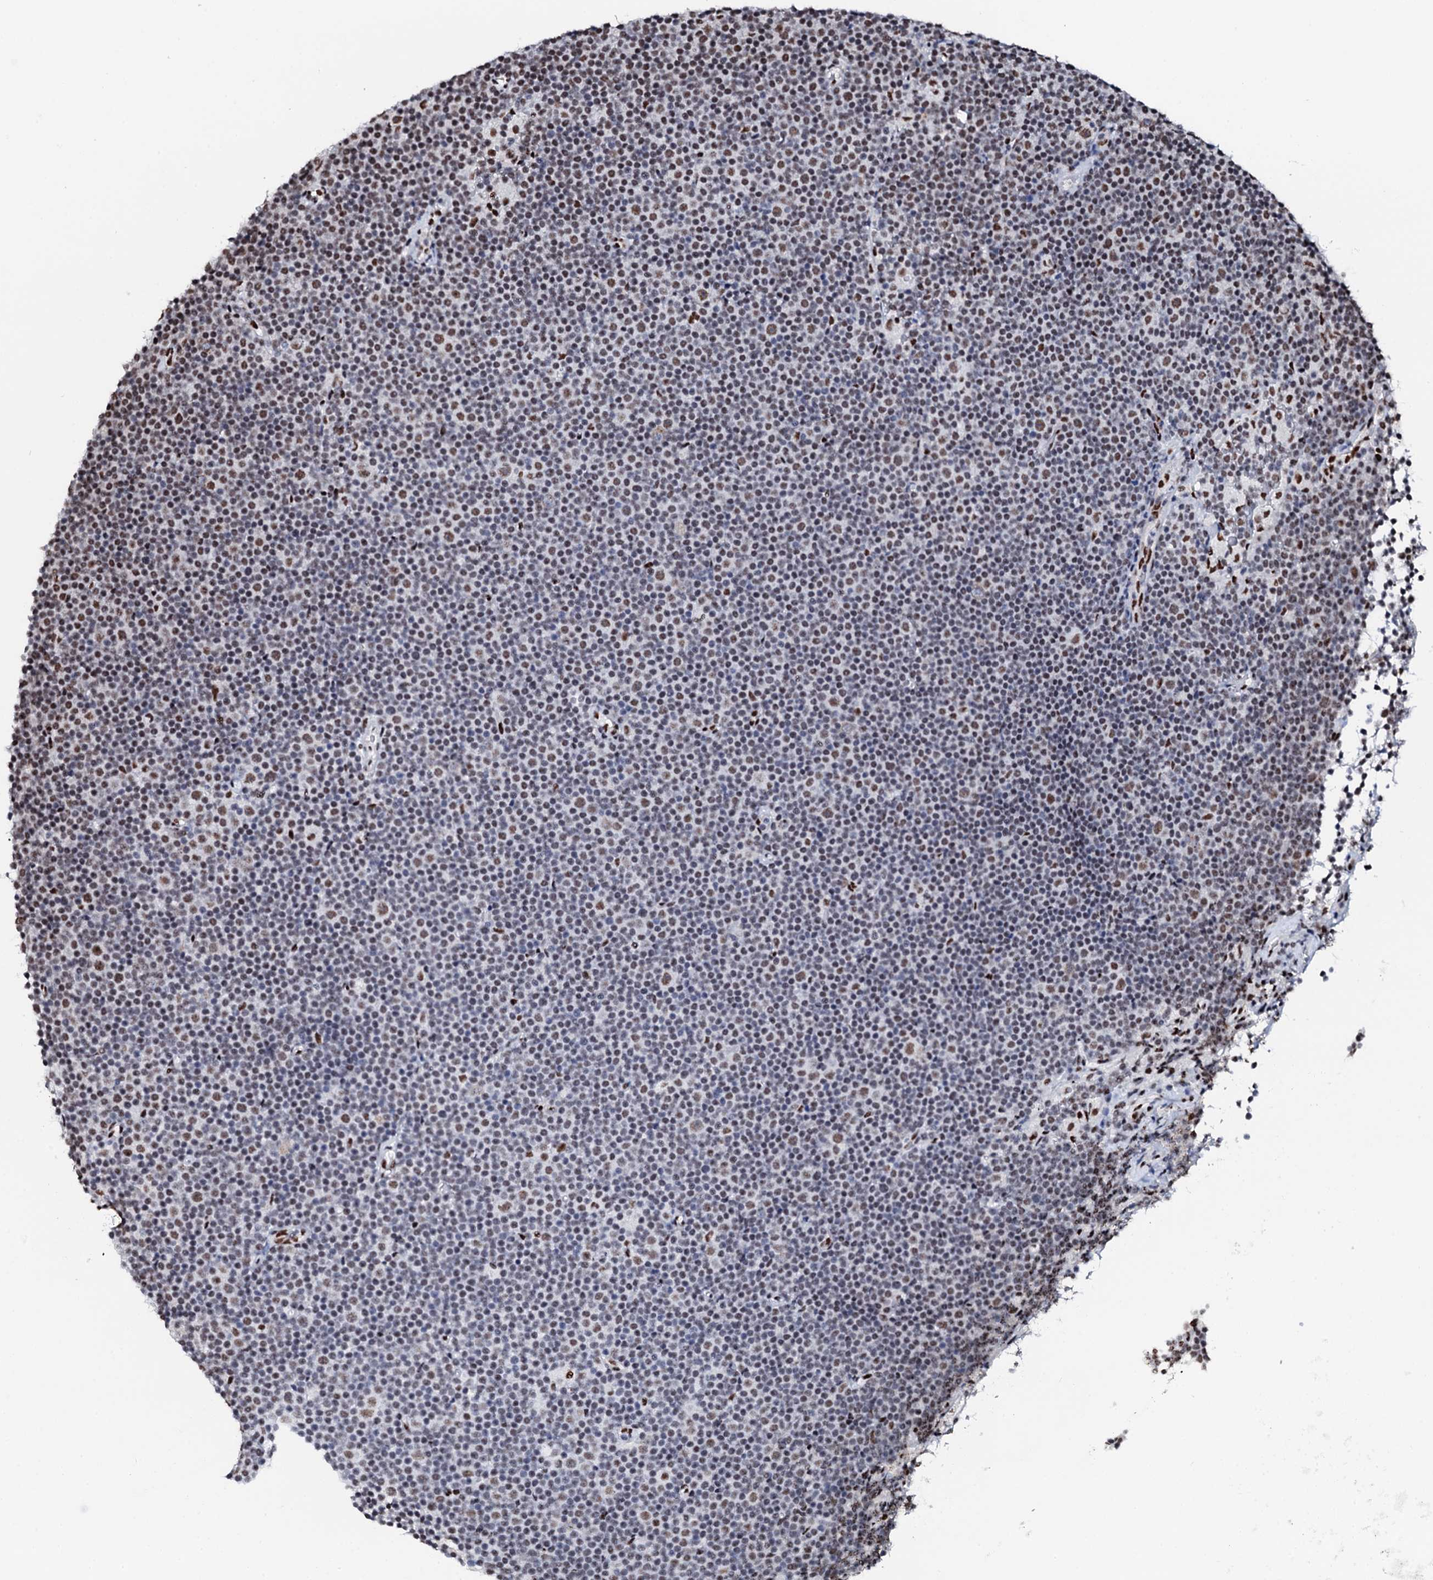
{"staining": {"intensity": "moderate", "quantity": "25%-75%", "location": "nuclear"}, "tissue": "lymphoma", "cell_type": "Tumor cells", "image_type": "cancer", "snomed": [{"axis": "morphology", "description": "Malignant lymphoma, non-Hodgkin's type, Low grade"}, {"axis": "topography", "description": "Lymph node"}], "caption": "Tumor cells exhibit medium levels of moderate nuclear staining in approximately 25%-75% of cells in human low-grade malignant lymphoma, non-Hodgkin's type.", "gene": "NKAPD1", "patient": {"sex": "female", "age": 67}}